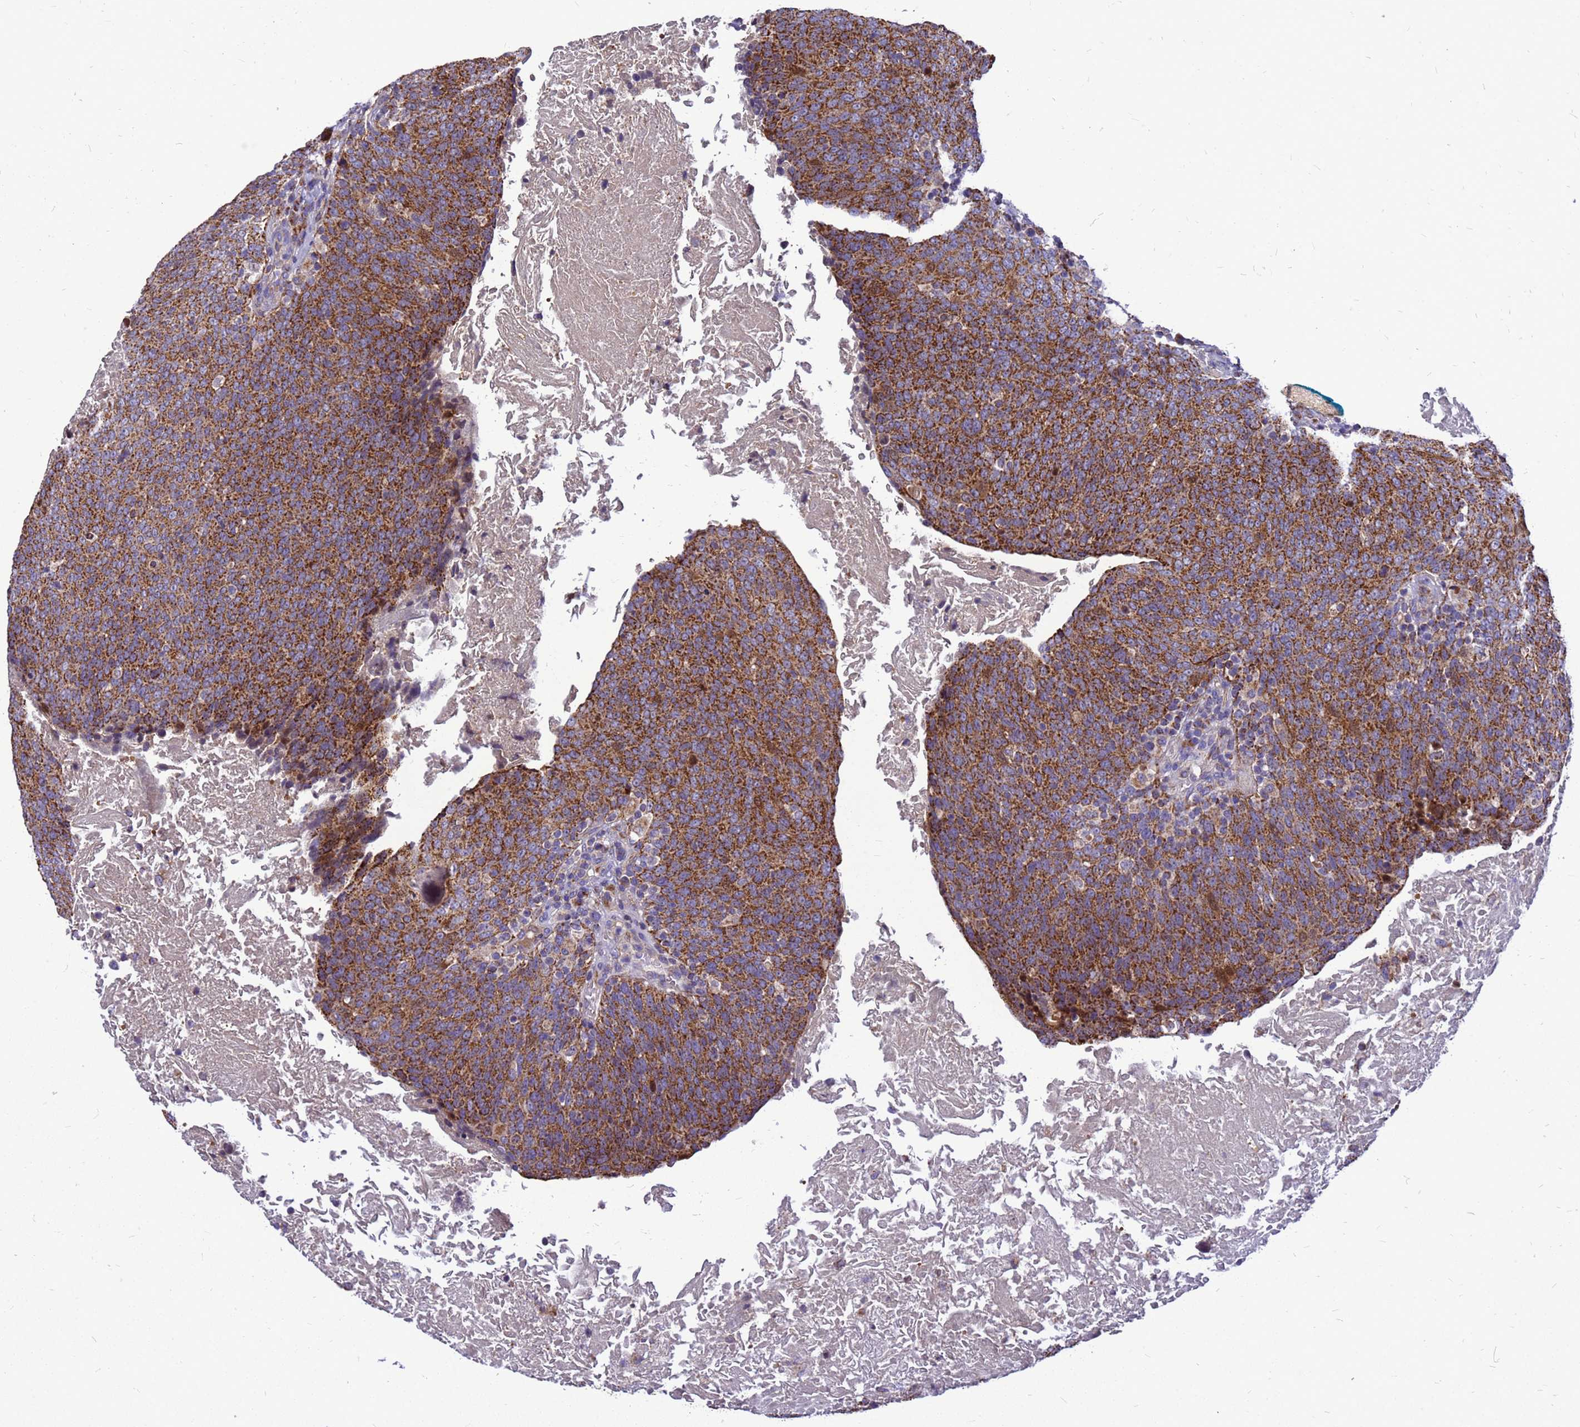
{"staining": {"intensity": "strong", "quantity": ">75%", "location": "cytoplasmic/membranous"}, "tissue": "head and neck cancer", "cell_type": "Tumor cells", "image_type": "cancer", "snomed": [{"axis": "morphology", "description": "Squamous cell carcinoma, NOS"}, {"axis": "morphology", "description": "Squamous cell carcinoma, metastatic, NOS"}, {"axis": "topography", "description": "Lymph node"}, {"axis": "topography", "description": "Head-Neck"}], "caption": "Head and neck squamous cell carcinoma stained for a protein demonstrates strong cytoplasmic/membranous positivity in tumor cells.", "gene": "CMC4", "patient": {"sex": "male", "age": 62}}